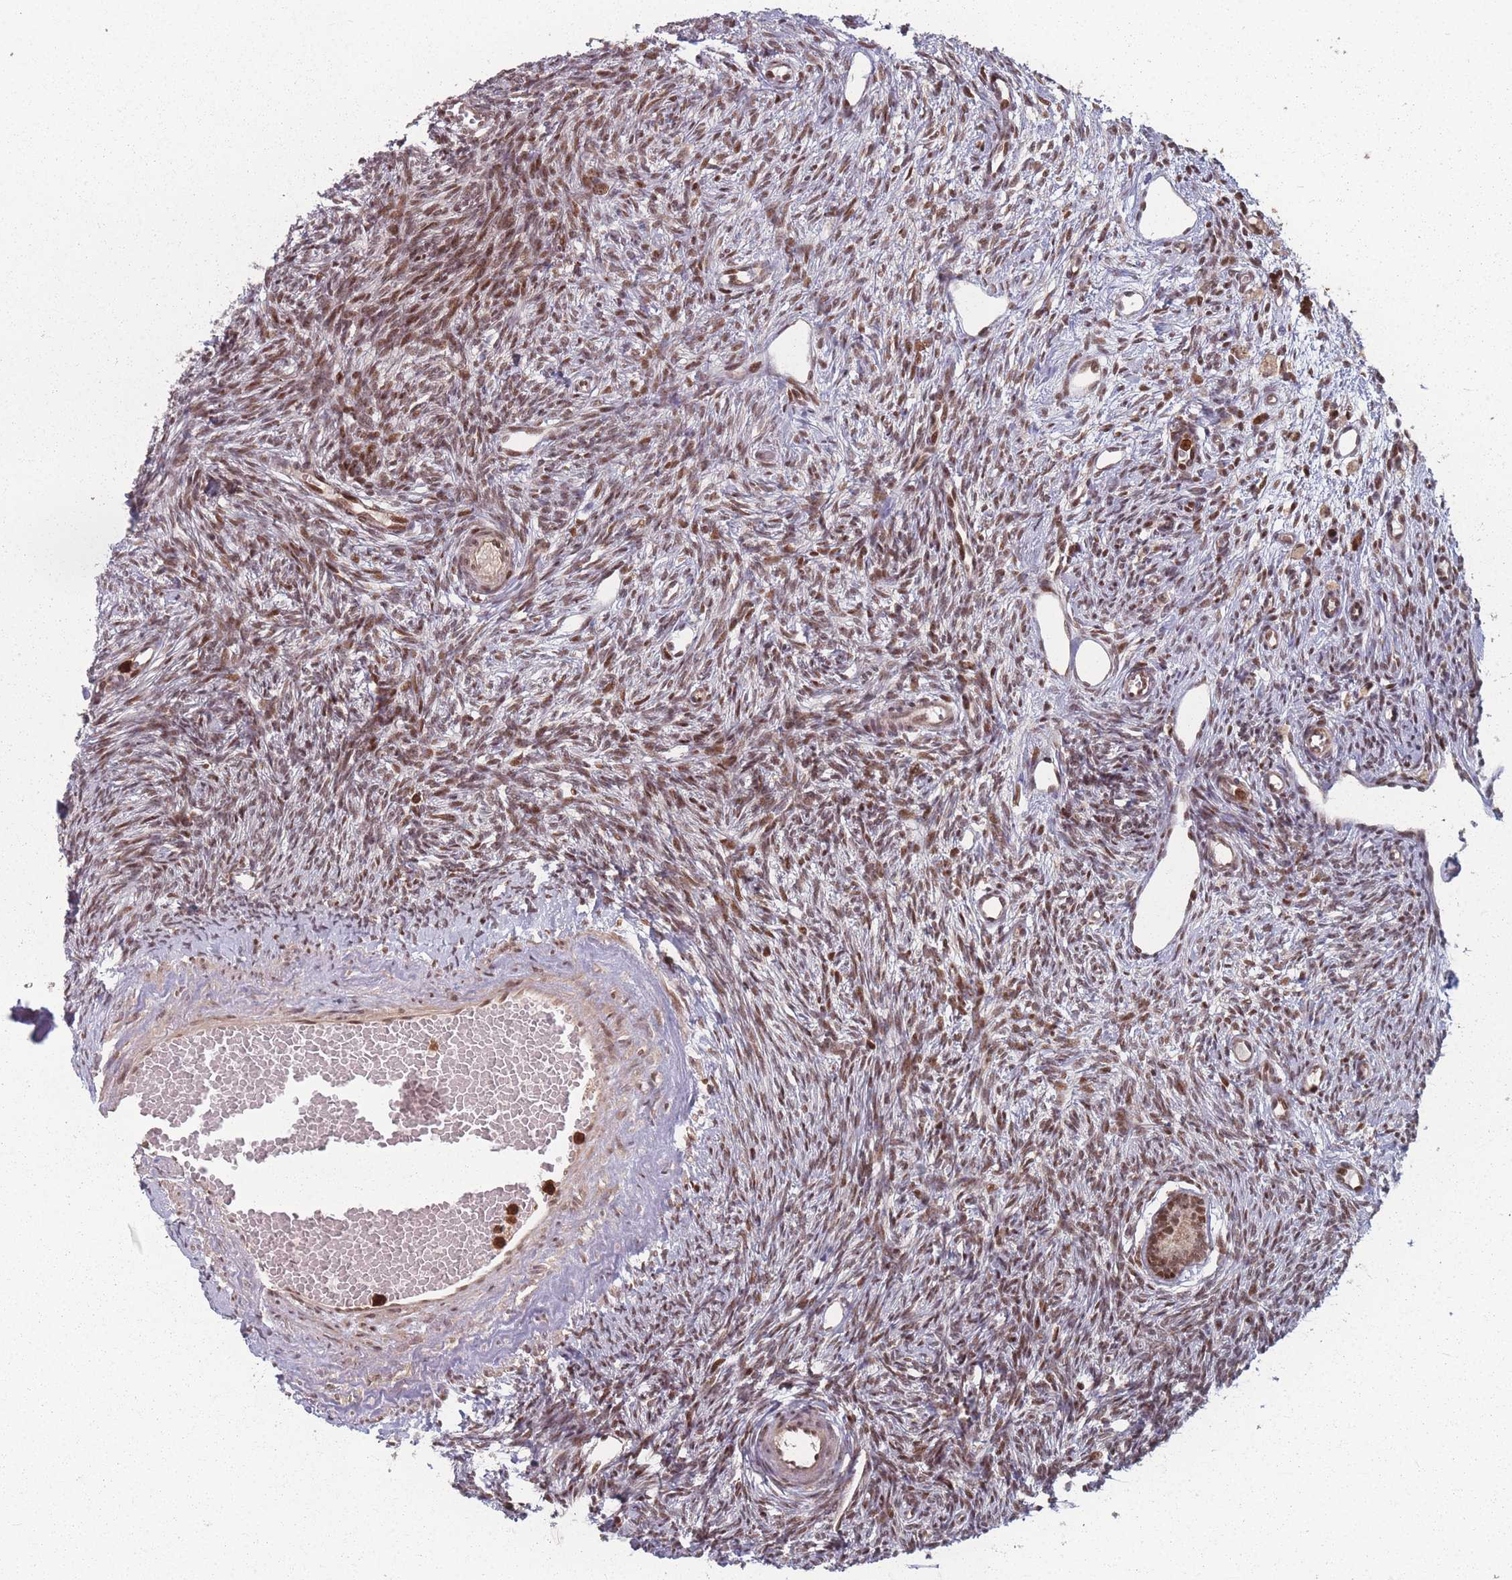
{"staining": {"intensity": "moderate", "quantity": ">75%", "location": "nuclear"}, "tissue": "ovary", "cell_type": "Follicle cells", "image_type": "normal", "snomed": [{"axis": "morphology", "description": "Normal tissue, NOS"}, {"axis": "morphology", "description": "Cyst, NOS"}, {"axis": "topography", "description": "Ovary"}], "caption": "Approximately >75% of follicle cells in unremarkable human ovary demonstrate moderate nuclear protein positivity as visualized by brown immunohistochemical staining.", "gene": "WDR55", "patient": {"sex": "female", "age": 33}}